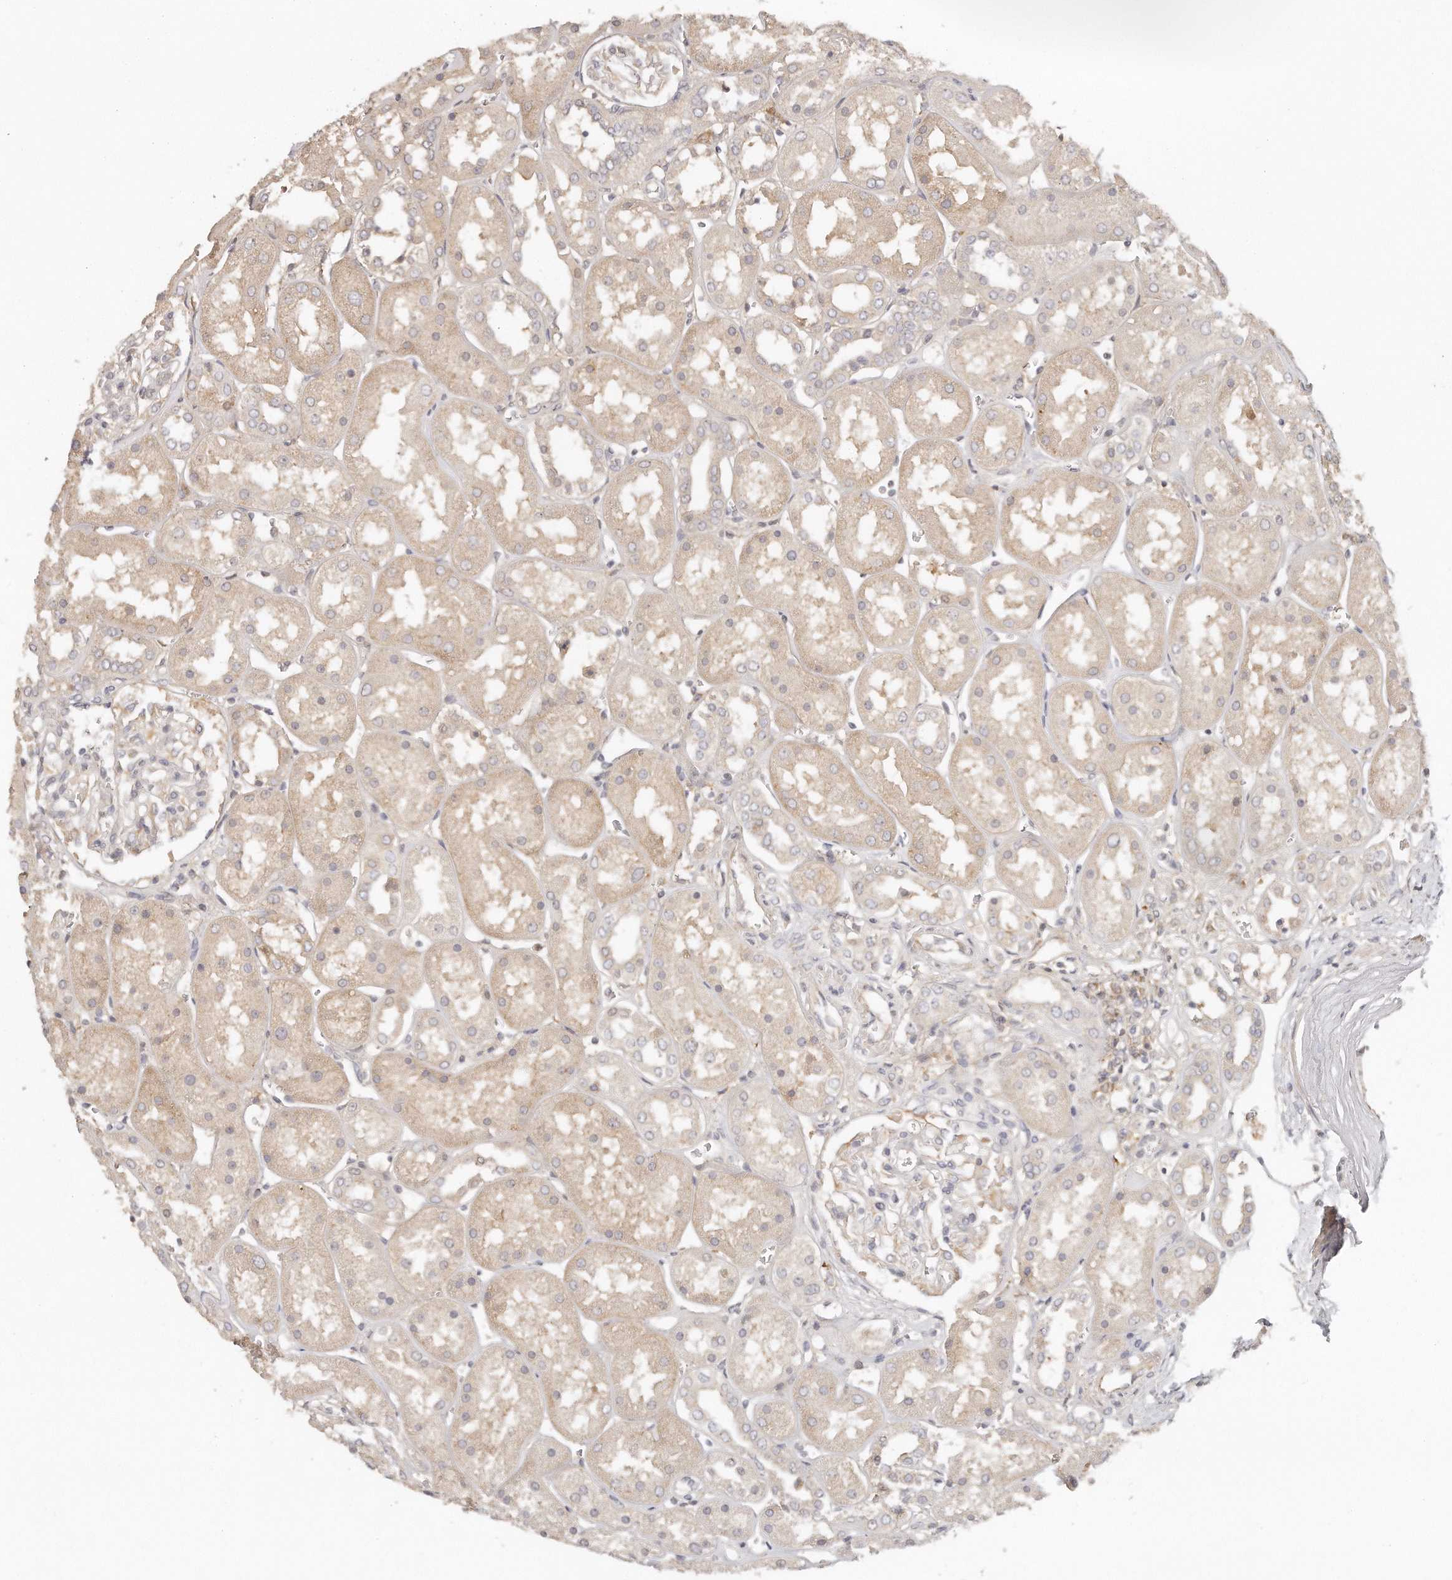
{"staining": {"intensity": "weak", "quantity": "25%-75%", "location": "cytoplasmic/membranous"}, "tissue": "kidney", "cell_type": "Cells in glomeruli", "image_type": "normal", "snomed": [{"axis": "morphology", "description": "Normal tissue, NOS"}, {"axis": "topography", "description": "Kidney"}], "caption": "This micrograph exhibits immunohistochemistry staining of unremarkable kidney, with low weak cytoplasmic/membranous expression in about 25%-75% of cells in glomeruli.", "gene": "TTLL4", "patient": {"sex": "male", "age": 70}}